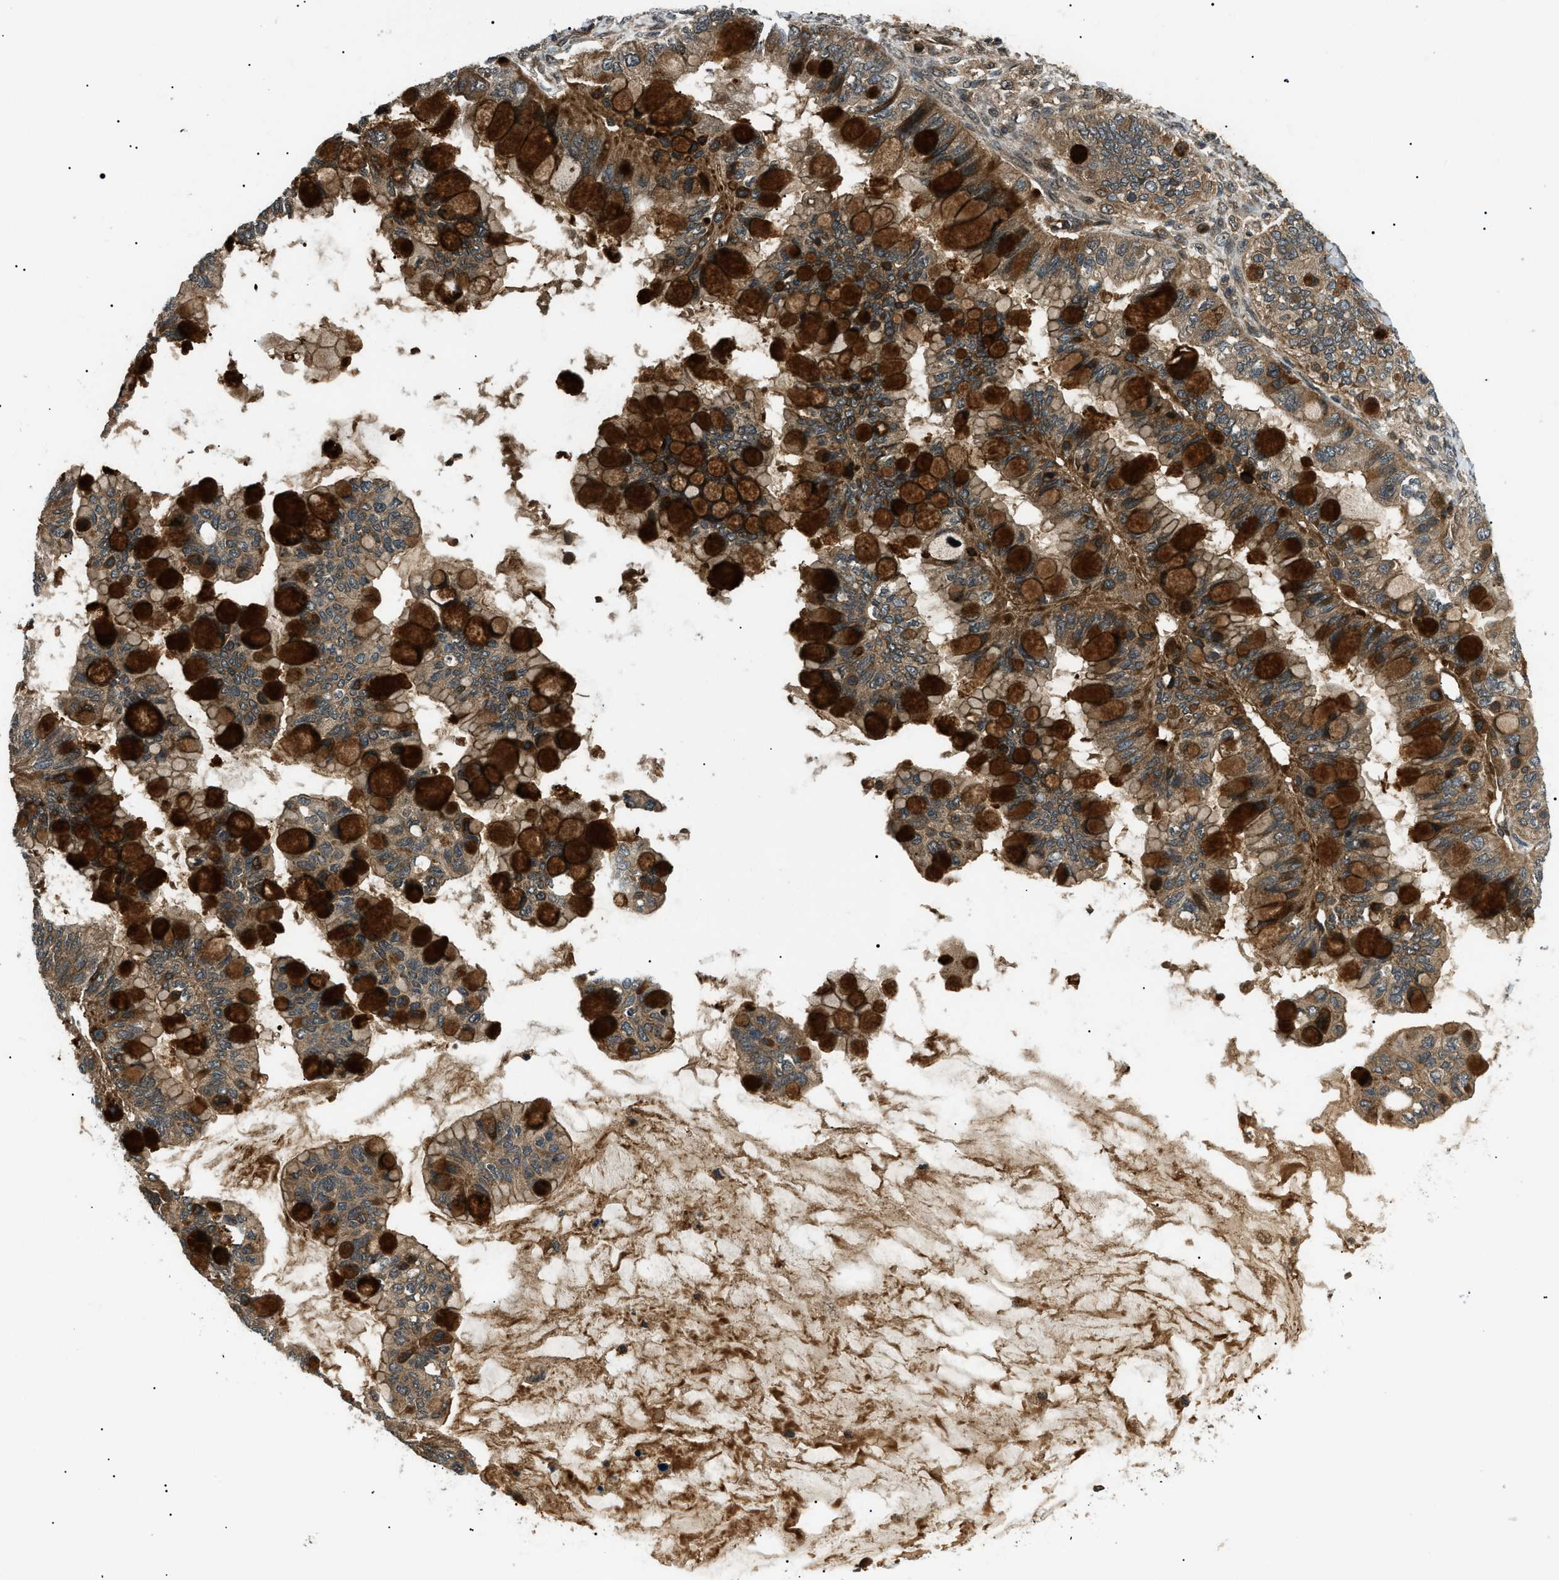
{"staining": {"intensity": "strong", "quantity": ">75%", "location": "cytoplasmic/membranous"}, "tissue": "ovarian cancer", "cell_type": "Tumor cells", "image_type": "cancer", "snomed": [{"axis": "morphology", "description": "Cystadenocarcinoma, mucinous, NOS"}, {"axis": "topography", "description": "Ovary"}], "caption": "Immunohistochemistry (IHC) (DAB (3,3'-diaminobenzidine)) staining of ovarian cancer shows strong cytoplasmic/membranous protein expression in approximately >75% of tumor cells.", "gene": "ATP6AP1", "patient": {"sex": "female", "age": 80}}